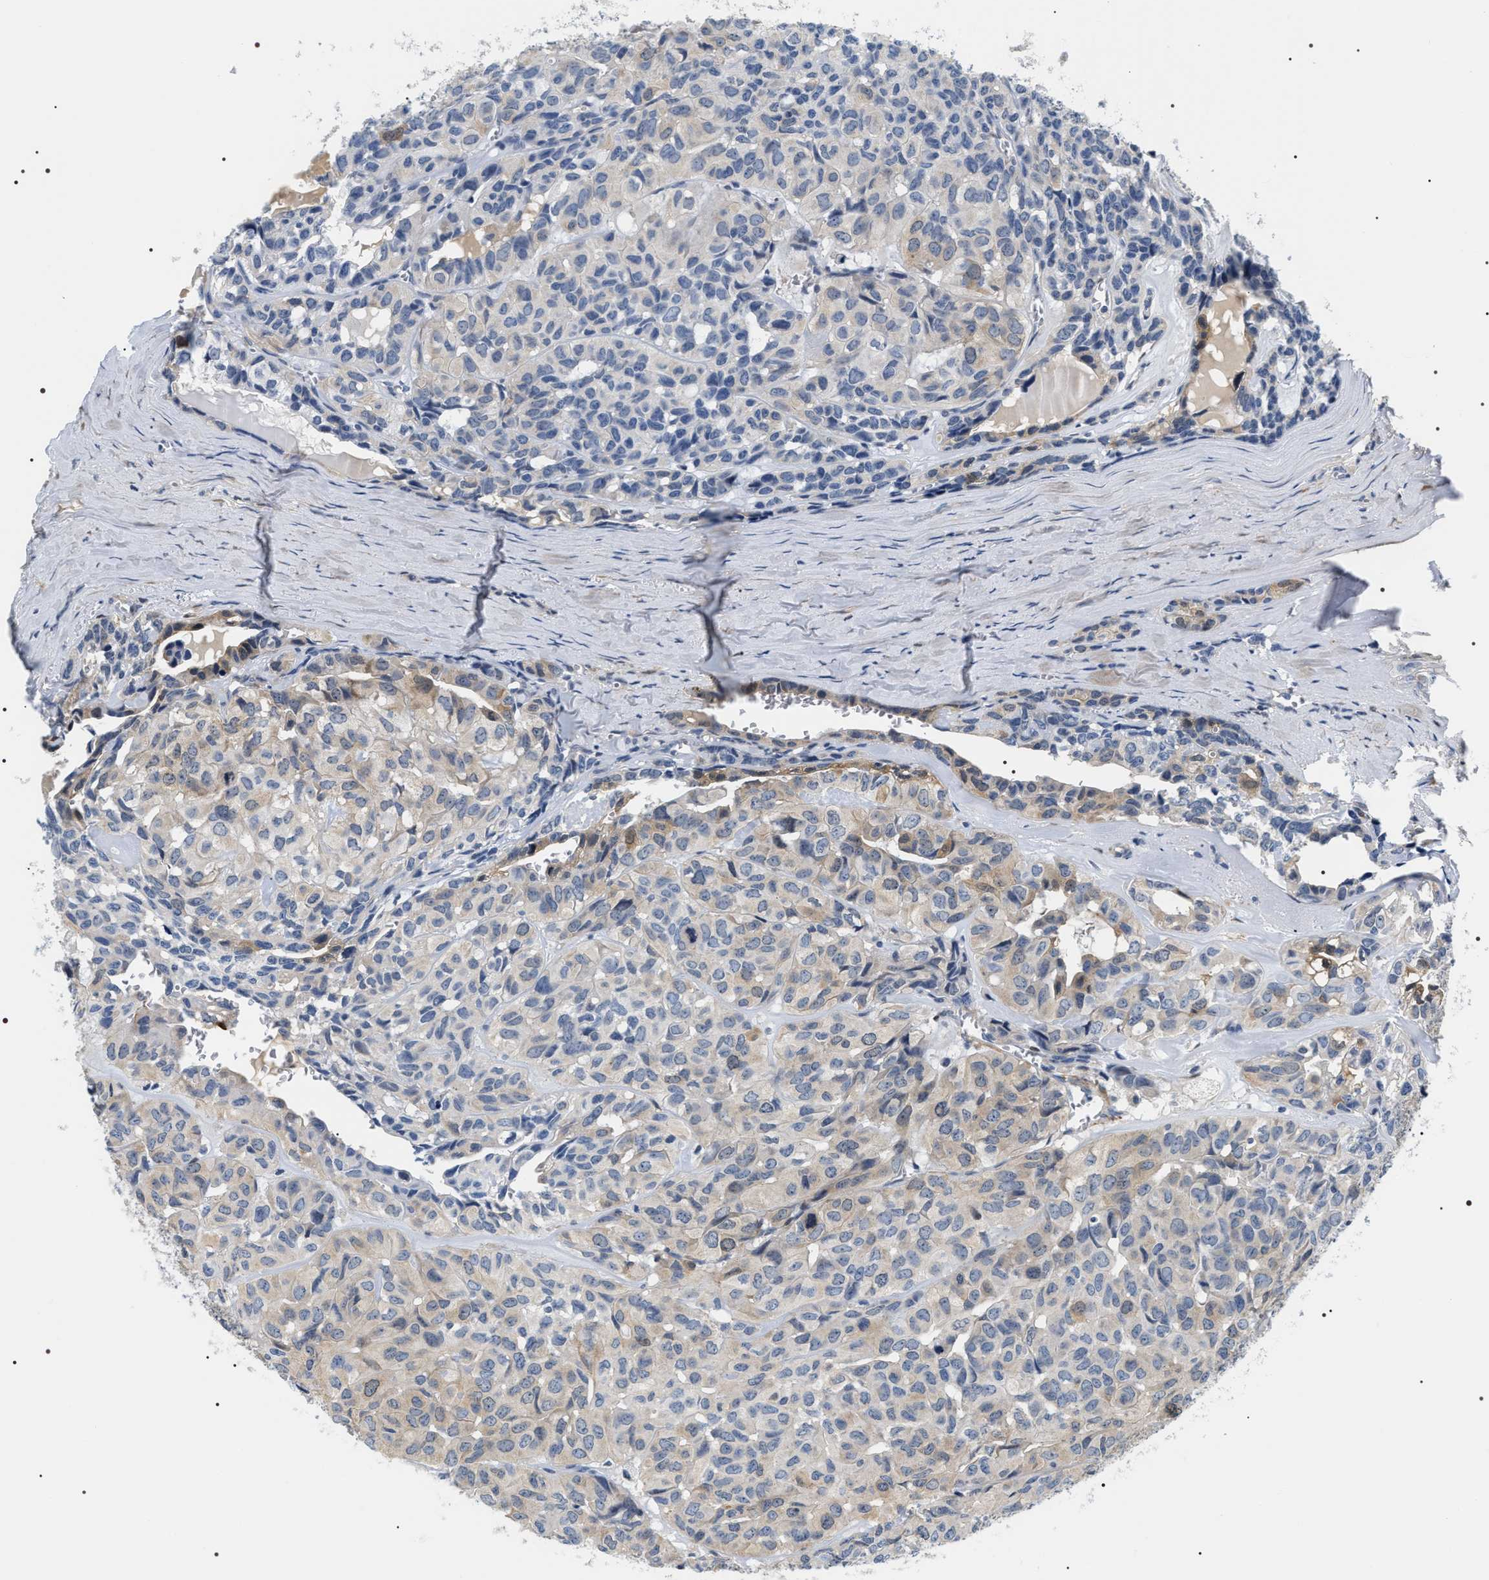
{"staining": {"intensity": "weak", "quantity": "<25%", "location": "cytoplasmic/membranous"}, "tissue": "head and neck cancer", "cell_type": "Tumor cells", "image_type": "cancer", "snomed": [{"axis": "morphology", "description": "Adenocarcinoma, NOS"}, {"axis": "topography", "description": "Salivary gland, NOS"}, {"axis": "topography", "description": "Head-Neck"}], "caption": "Immunohistochemistry of human head and neck cancer (adenocarcinoma) exhibits no positivity in tumor cells.", "gene": "BAG2", "patient": {"sex": "female", "age": 76}}